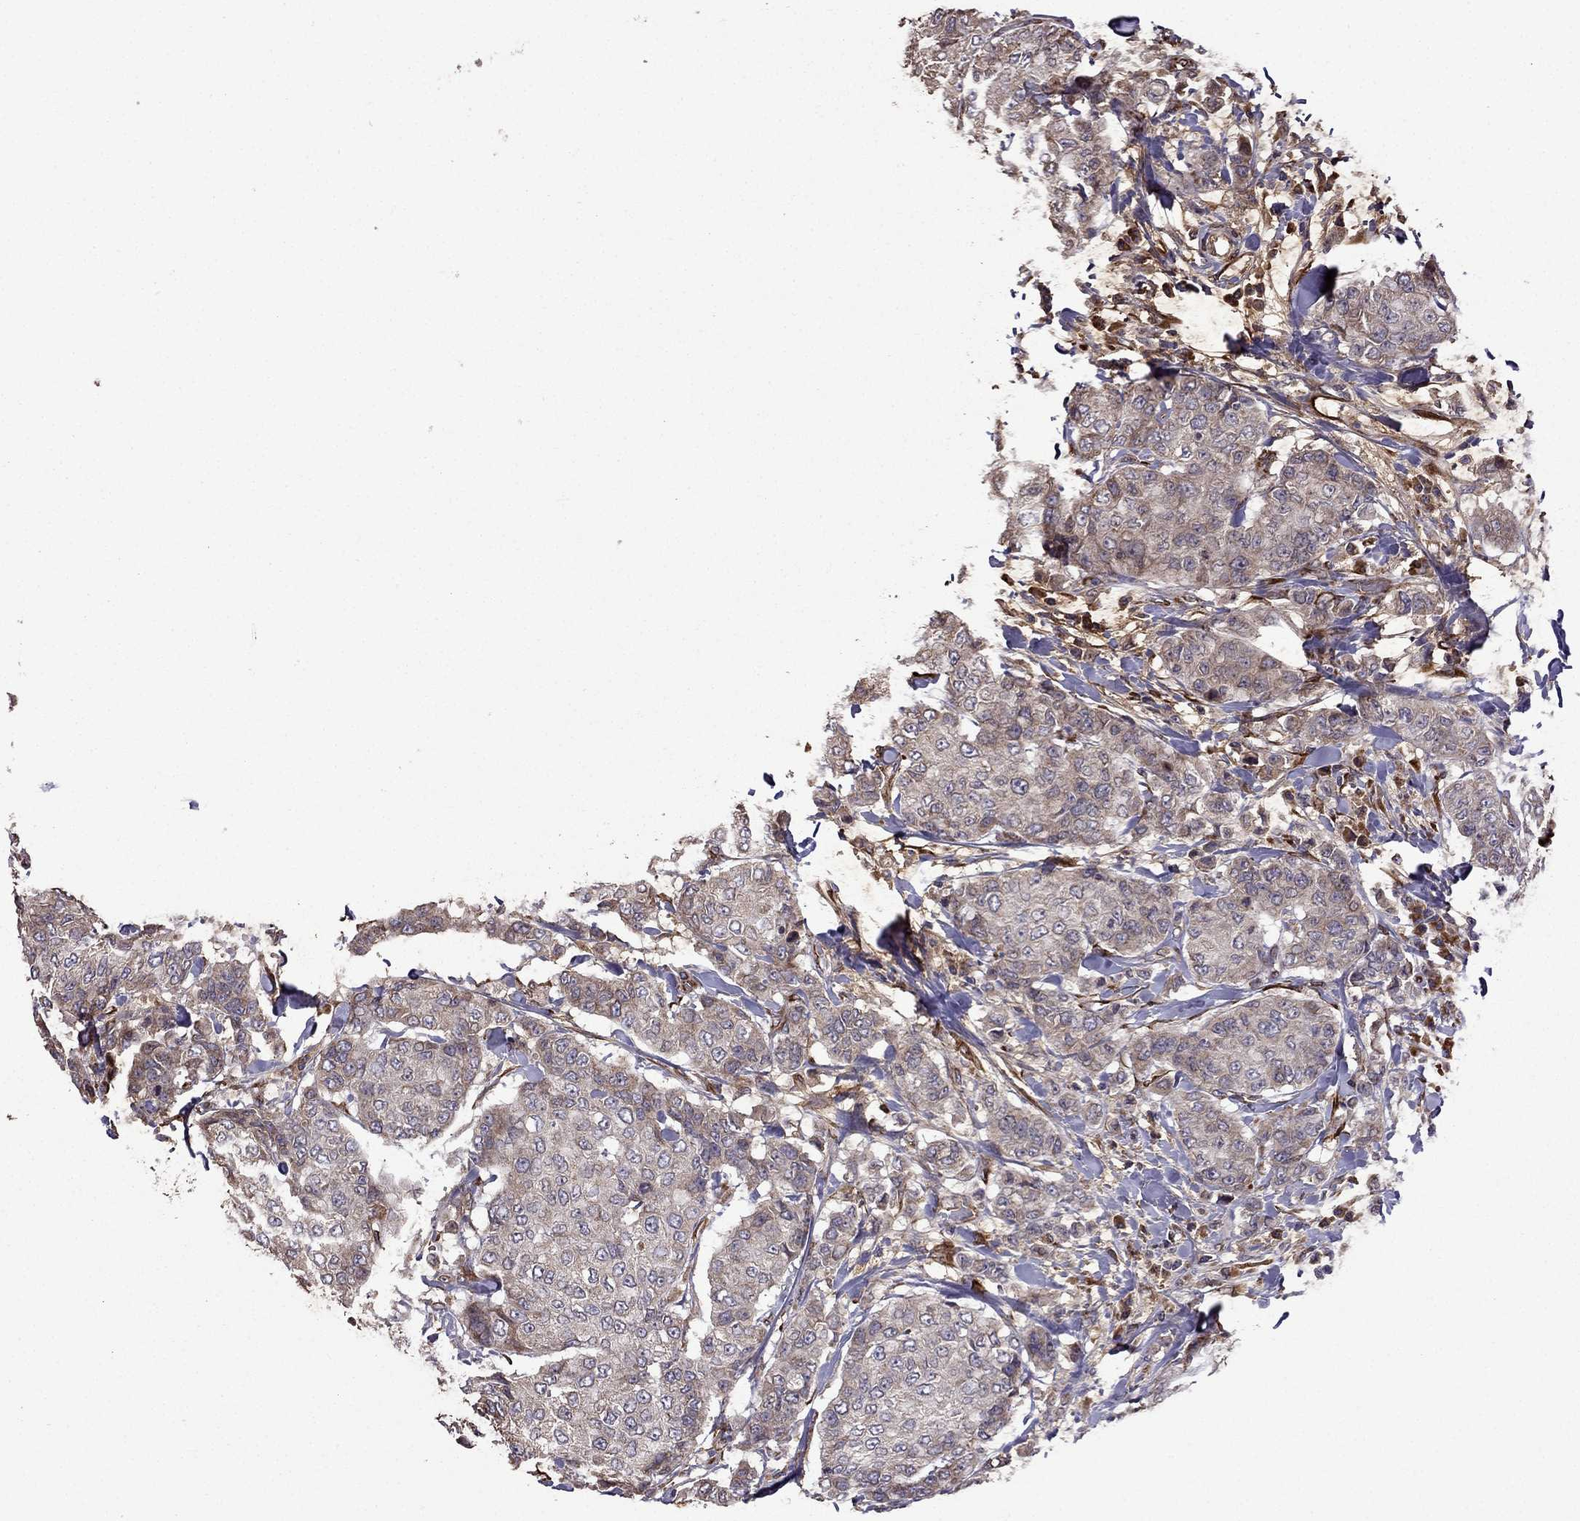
{"staining": {"intensity": "moderate", "quantity": "<25%", "location": "cytoplasmic/membranous"}, "tissue": "breast cancer", "cell_type": "Tumor cells", "image_type": "cancer", "snomed": [{"axis": "morphology", "description": "Duct carcinoma"}, {"axis": "topography", "description": "Breast"}], "caption": "Moderate cytoplasmic/membranous staining is identified in about <25% of tumor cells in breast intraductal carcinoma. (brown staining indicates protein expression, while blue staining denotes nuclei).", "gene": "IKBIP", "patient": {"sex": "female", "age": 27}}